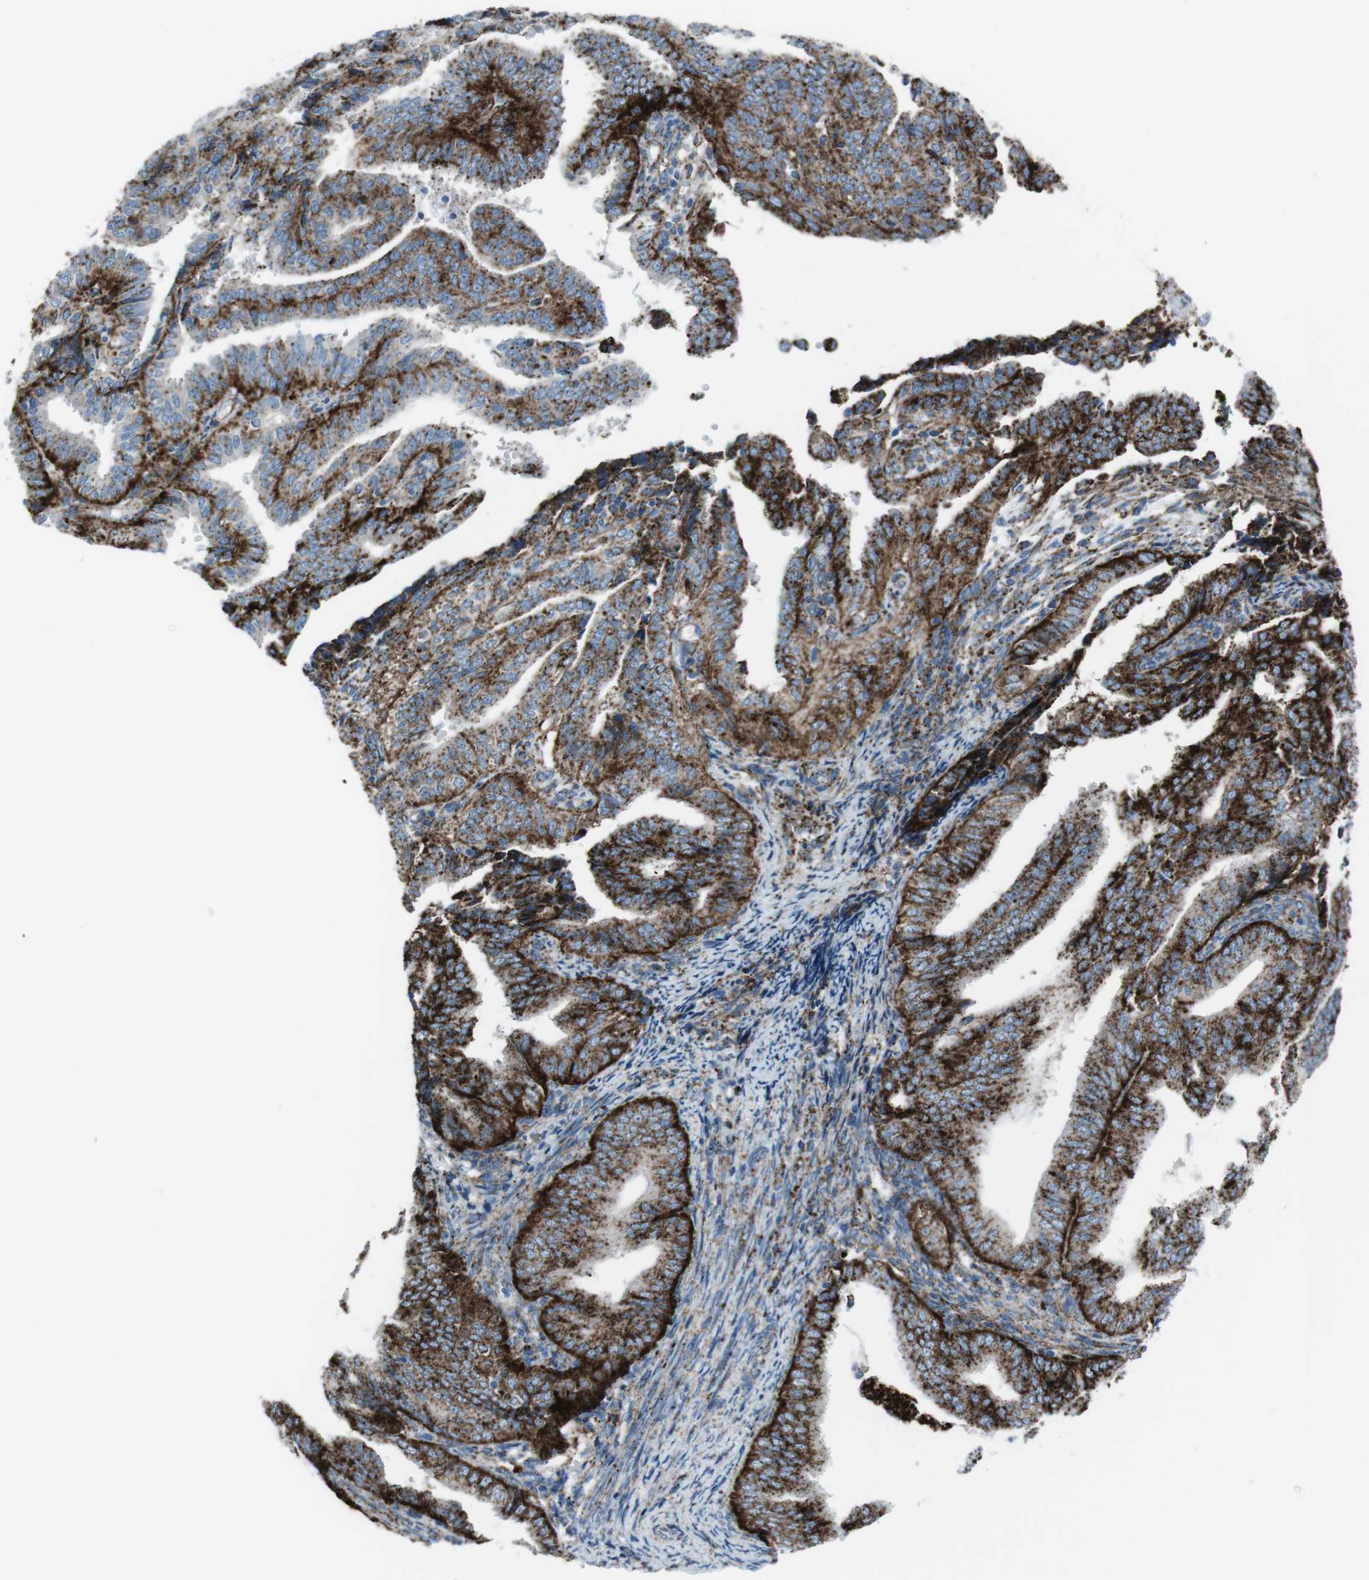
{"staining": {"intensity": "strong", "quantity": ">75%", "location": "cytoplasmic/membranous"}, "tissue": "endometrial cancer", "cell_type": "Tumor cells", "image_type": "cancer", "snomed": [{"axis": "morphology", "description": "Adenocarcinoma, NOS"}, {"axis": "topography", "description": "Endometrium"}], "caption": "Endometrial adenocarcinoma stained for a protein demonstrates strong cytoplasmic/membranous positivity in tumor cells.", "gene": "SCARB2", "patient": {"sex": "female", "age": 58}}